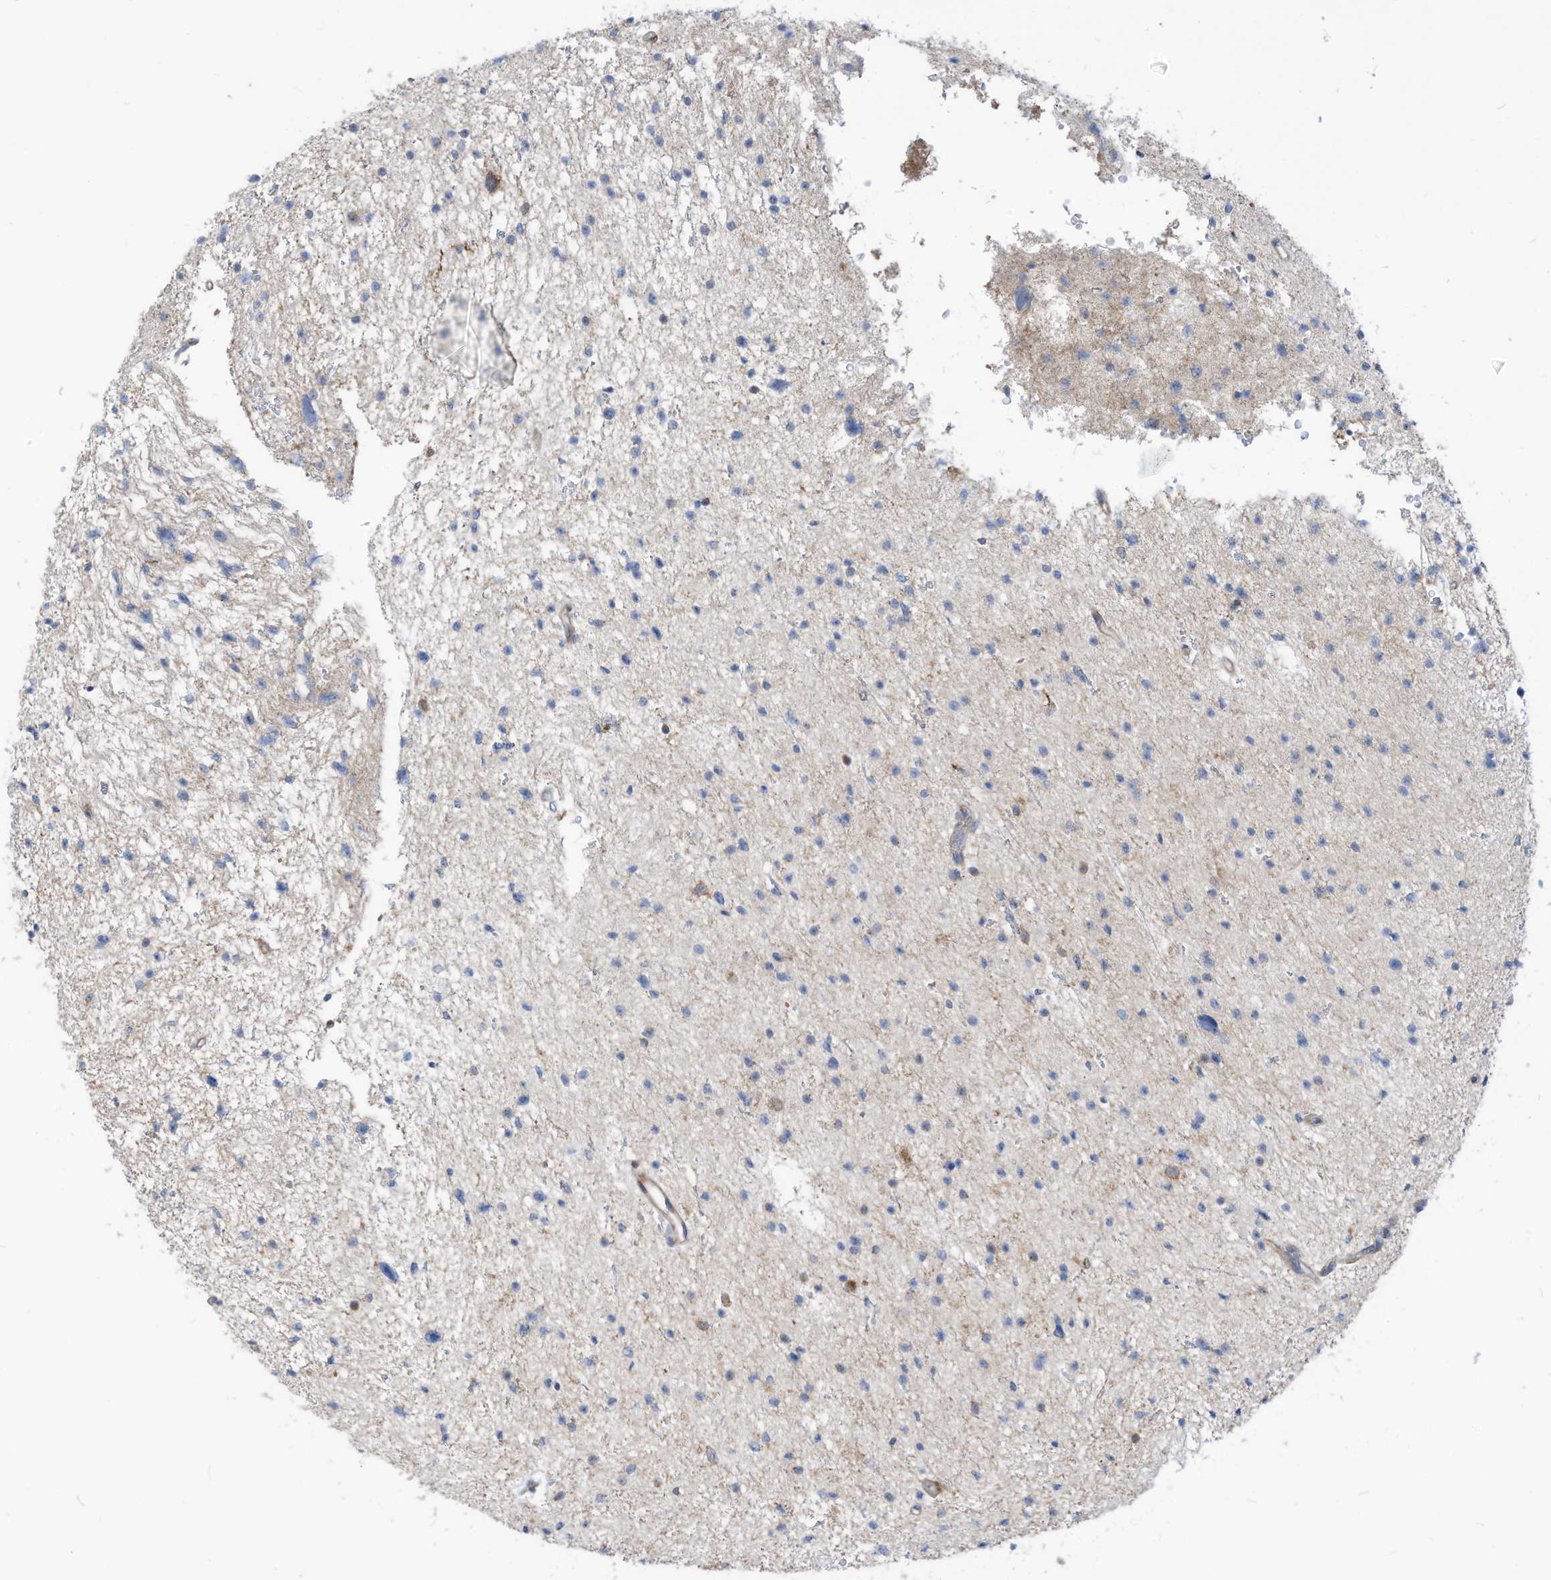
{"staining": {"intensity": "negative", "quantity": "none", "location": "none"}, "tissue": "glioma", "cell_type": "Tumor cells", "image_type": "cancer", "snomed": [{"axis": "morphology", "description": "Glioma, malignant, Low grade"}, {"axis": "topography", "description": "Brain"}], "caption": "There is no significant positivity in tumor cells of low-grade glioma (malignant).", "gene": "GPATCH3", "patient": {"sex": "female", "age": 37}}